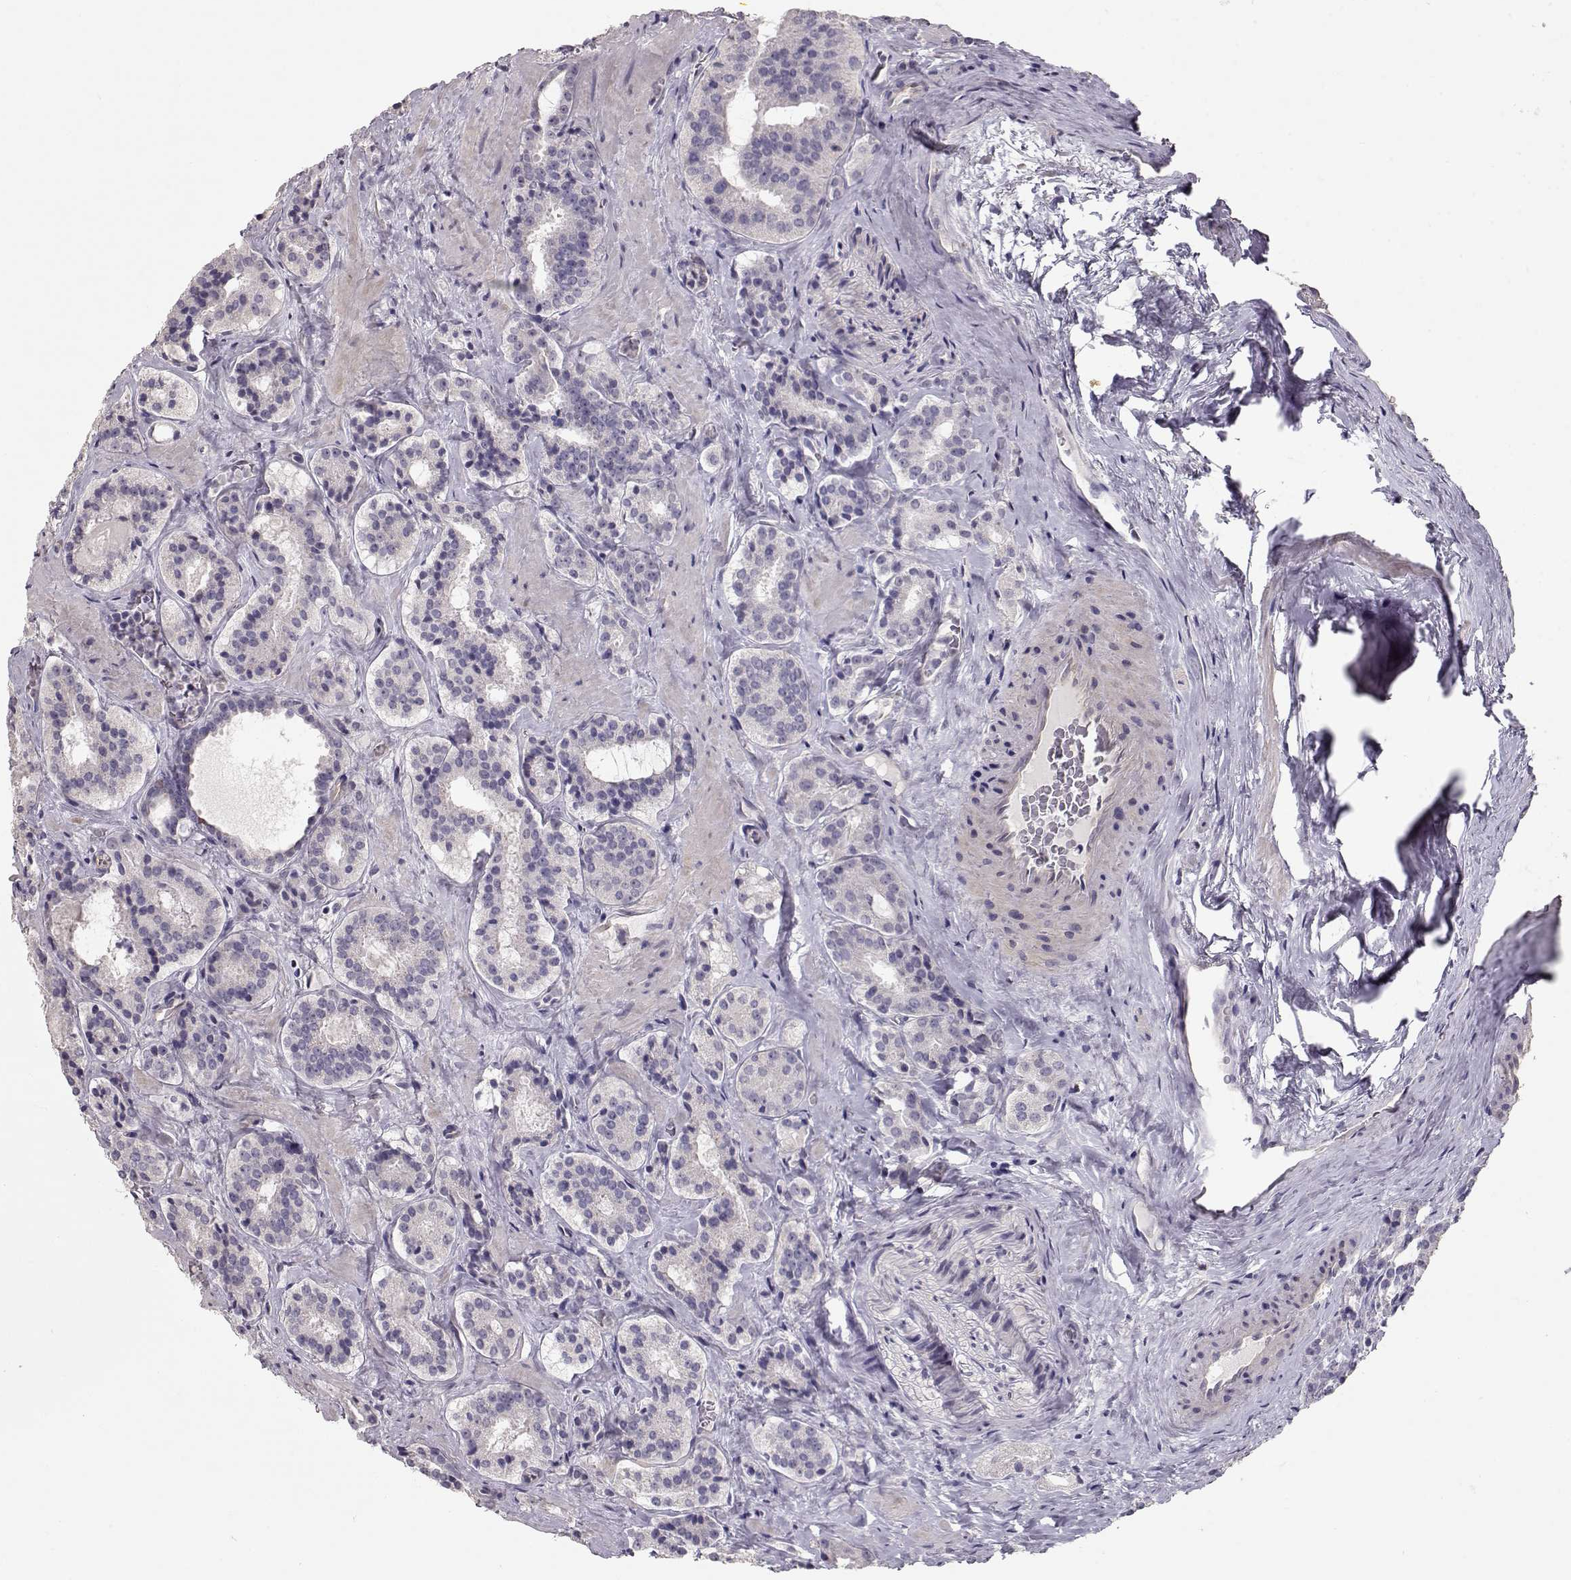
{"staining": {"intensity": "negative", "quantity": "none", "location": "none"}, "tissue": "prostate cancer", "cell_type": "Tumor cells", "image_type": "cancer", "snomed": [{"axis": "morphology", "description": "Adenocarcinoma, NOS"}, {"axis": "morphology", "description": "Adenocarcinoma, High grade"}, {"axis": "topography", "description": "Prostate"}], "caption": "Tumor cells show no significant protein positivity in prostate cancer (adenocarcinoma).", "gene": "SLC18A1", "patient": {"sex": "male", "age": 62}}